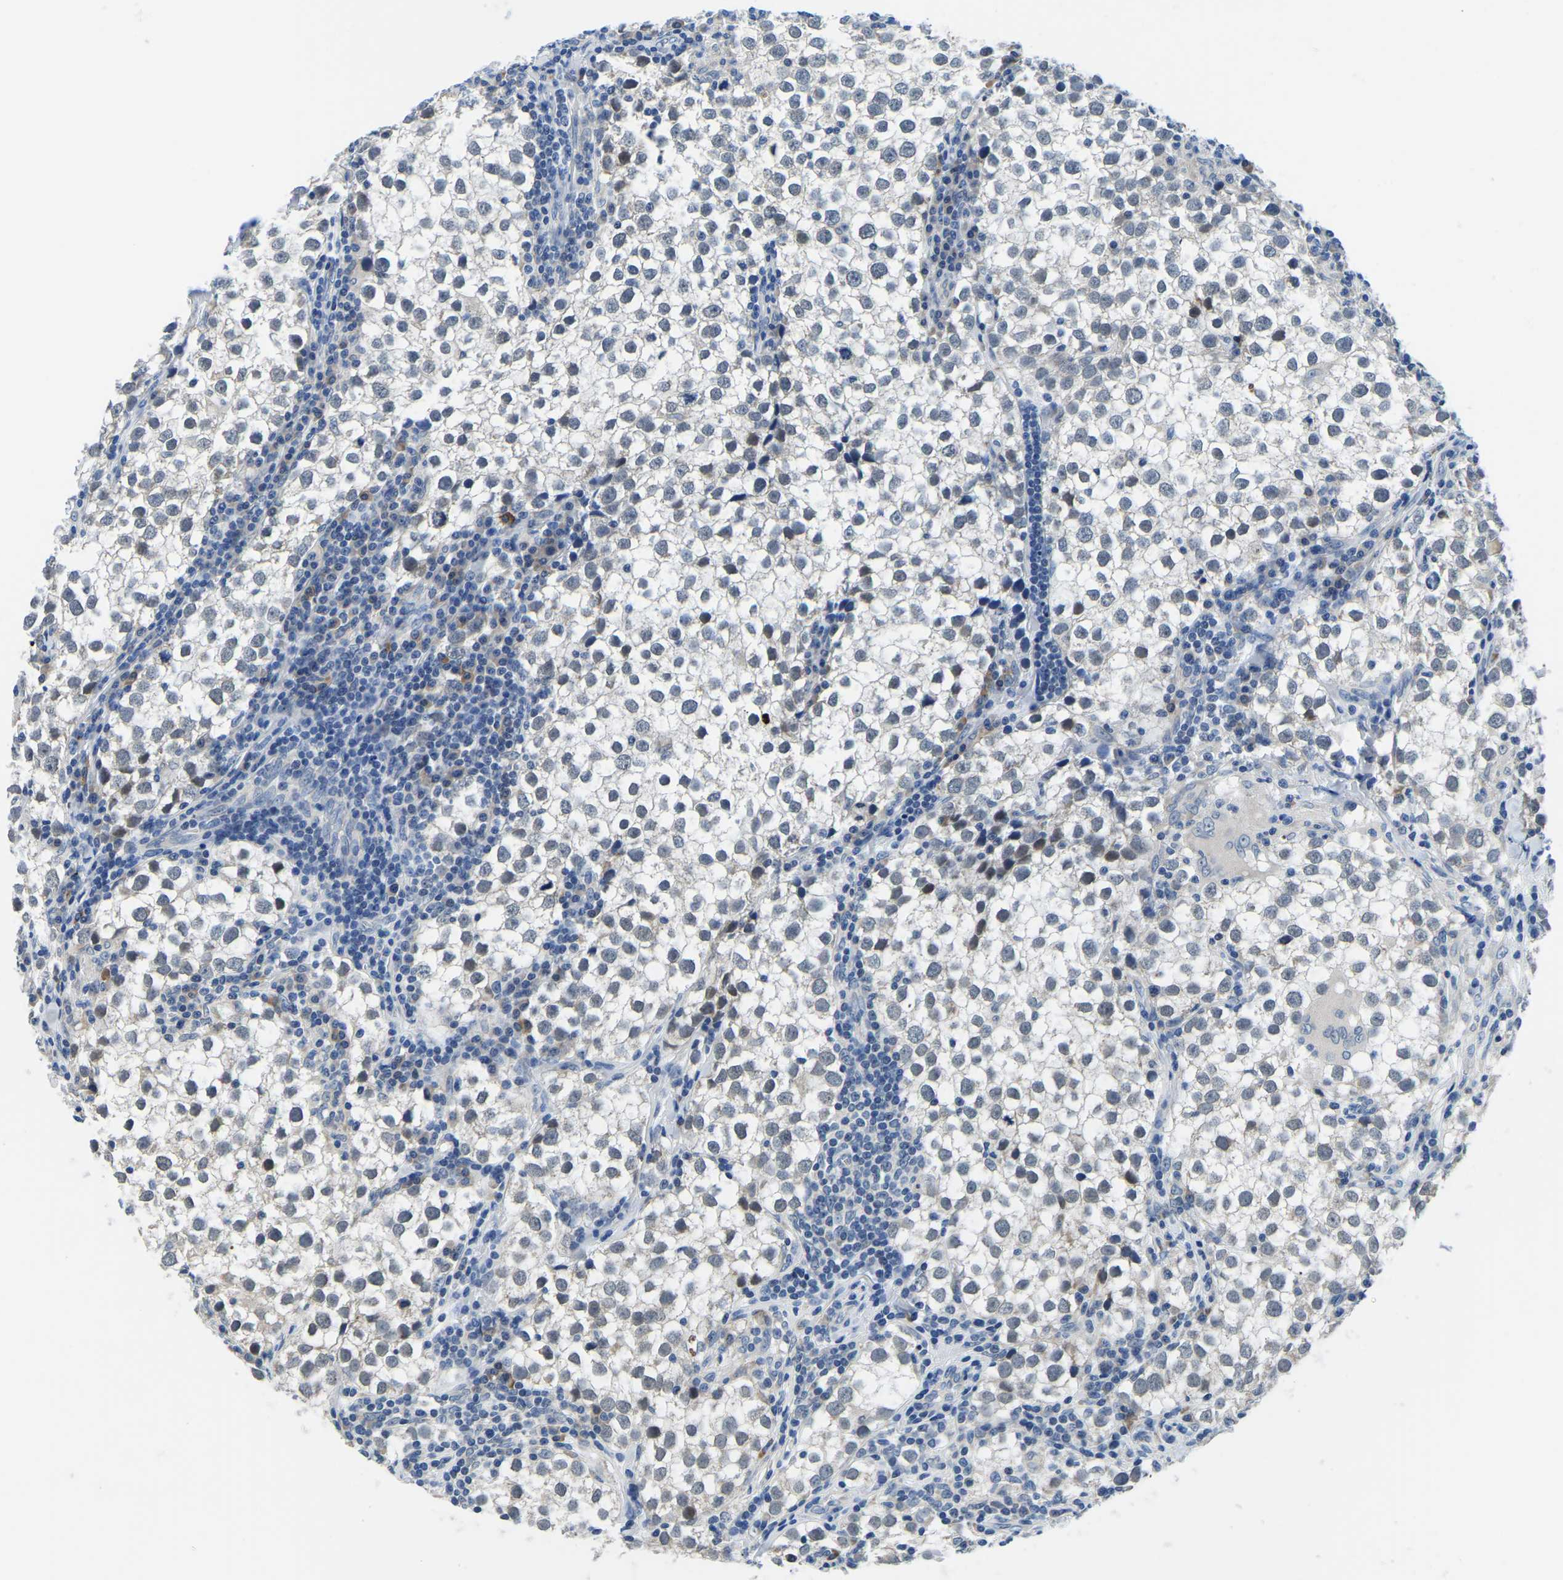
{"staining": {"intensity": "negative", "quantity": "none", "location": "none"}, "tissue": "testis cancer", "cell_type": "Tumor cells", "image_type": "cancer", "snomed": [{"axis": "morphology", "description": "Seminoma, NOS"}, {"axis": "morphology", "description": "Carcinoma, Embryonal, NOS"}, {"axis": "topography", "description": "Testis"}], "caption": "The histopathology image demonstrates no staining of tumor cells in testis cancer (embryonal carcinoma).", "gene": "LIAS", "patient": {"sex": "male", "age": 36}}